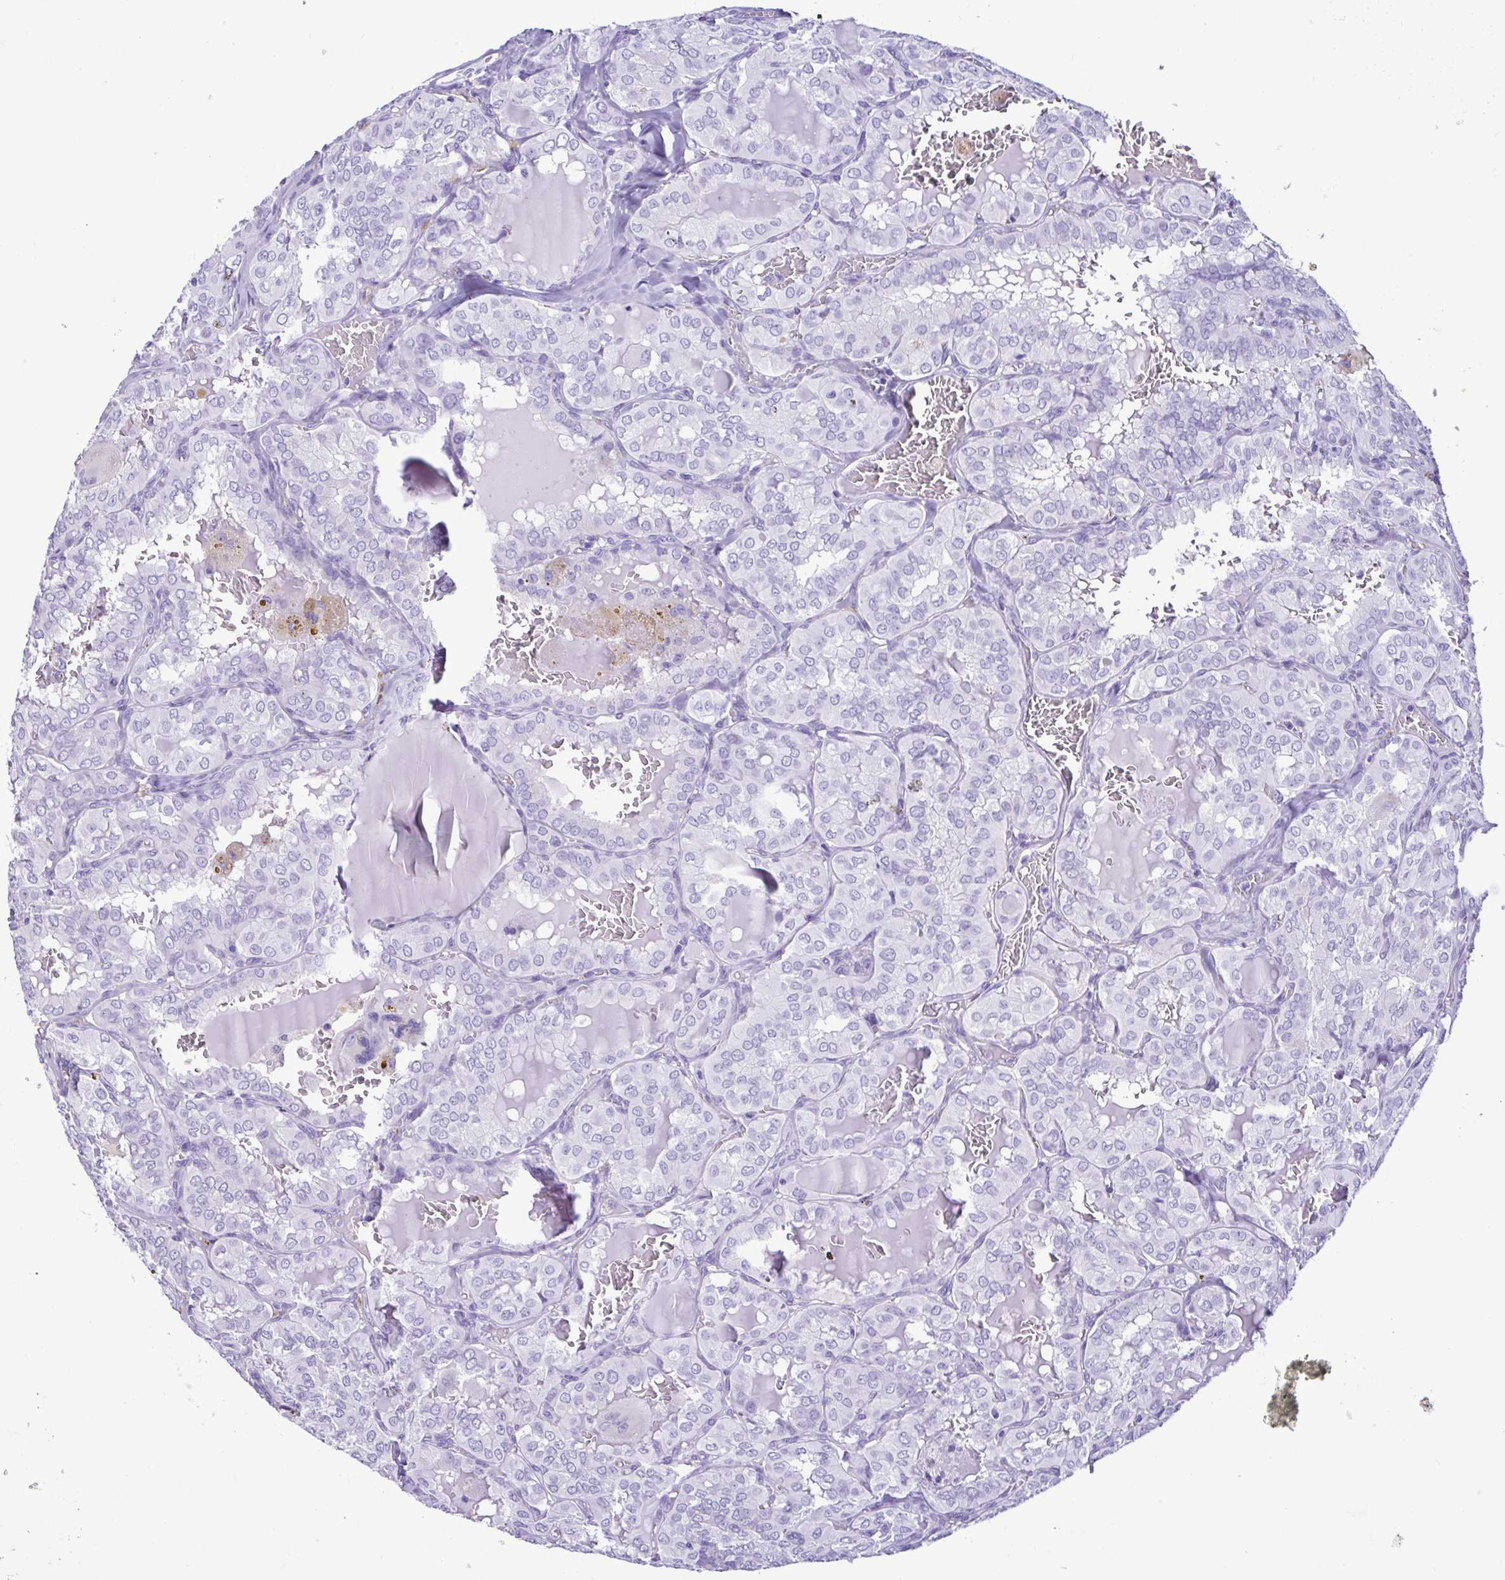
{"staining": {"intensity": "negative", "quantity": "none", "location": "none"}, "tissue": "thyroid cancer", "cell_type": "Tumor cells", "image_type": "cancer", "snomed": [{"axis": "morphology", "description": "Papillary adenocarcinoma, NOS"}, {"axis": "topography", "description": "Thyroid gland"}], "caption": "There is no significant expression in tumor cells of thyroid cancer.", "gene": "SPATA16", "patient": {"sex": "male", "age": 20}}